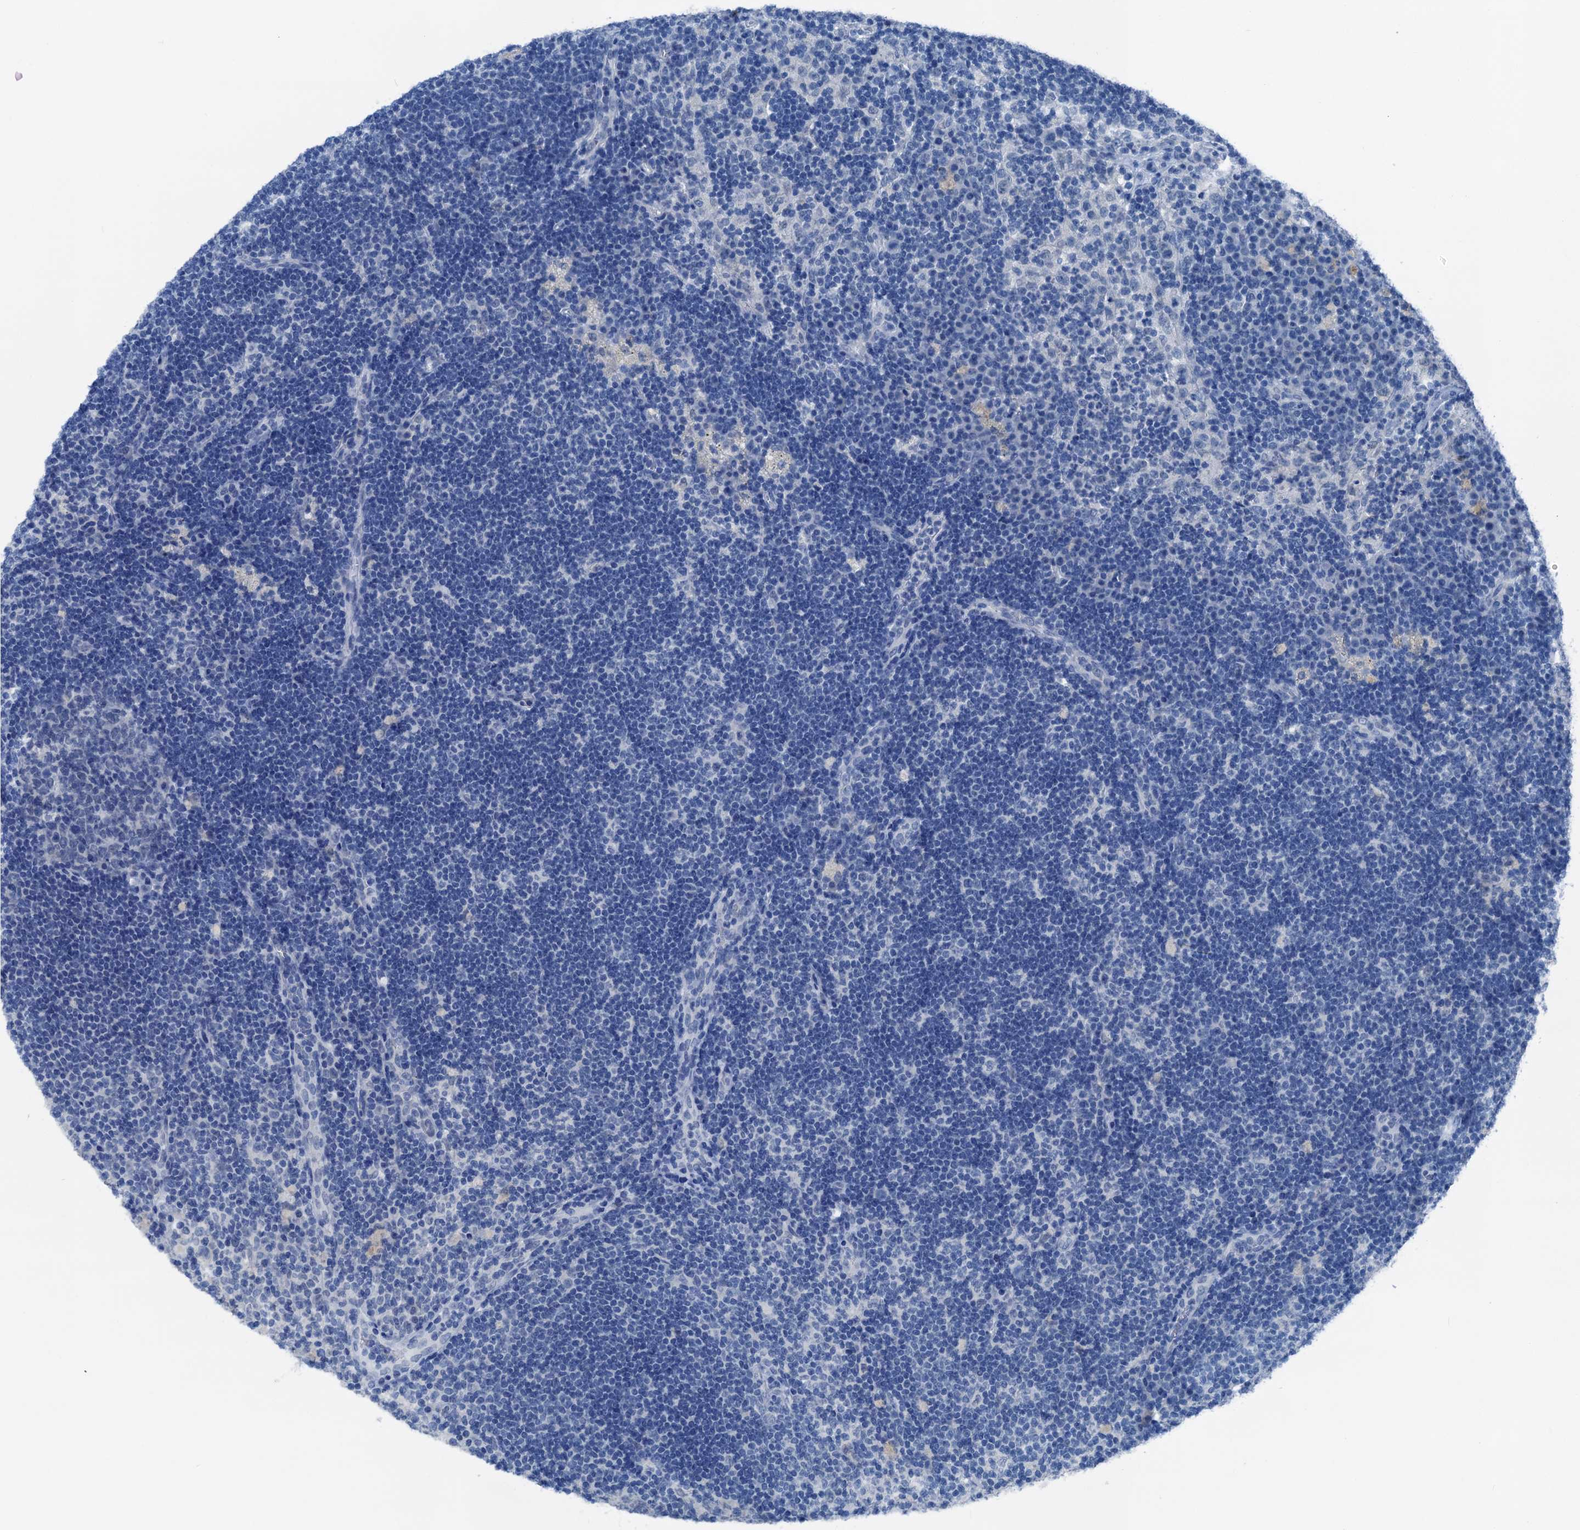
{"staining": {"intensity": "negative", "quantity": "none", "location": "none"}, "tissue": "lymph node", "cell_type": "Germinal center cells", "image_type": "normal", "snomed": [{"axis": "morphology", "description": "Normal tissue, NOS"}, {"axis": "topography", "description": "Lymph node"}], "caption": "DAB immunohistochemical staining of unremarkable human lymph node displays no significant positivity in germinal center cells.", "gene": "CBLN3", "patient": {"sex": "female", "age": 70}}